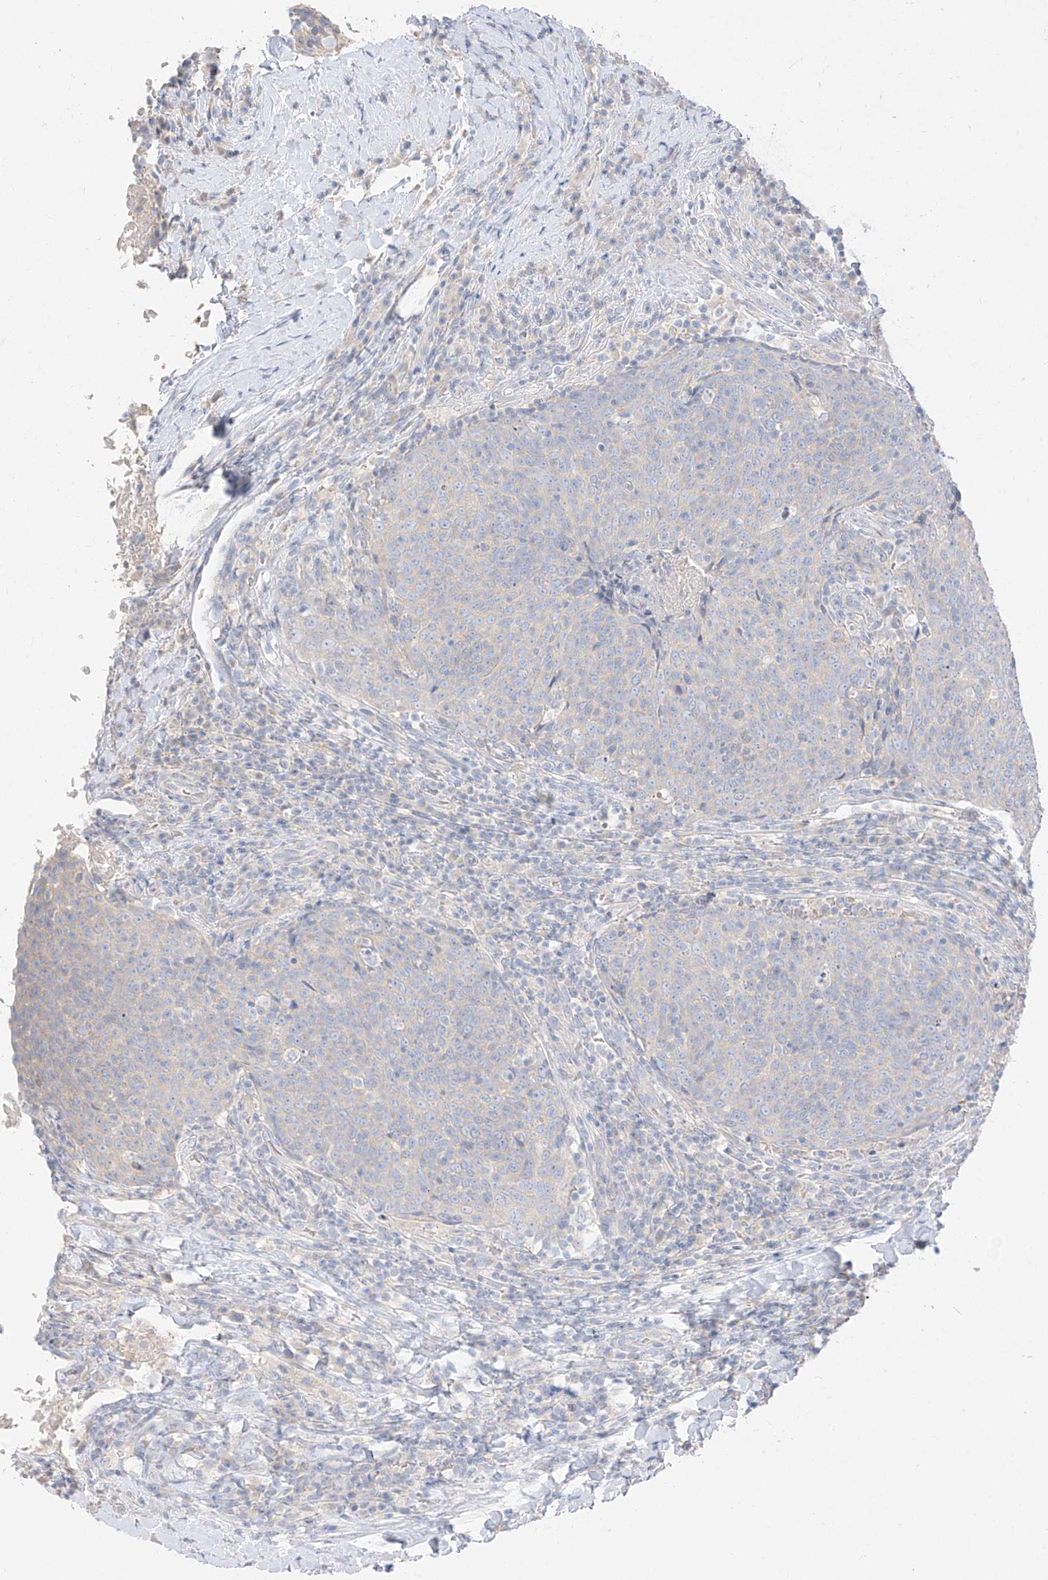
{"staining": {"intensity": "negative", "quantity": "none", "location": "none"}, "tissue": "head and neck cancer", "cell_type": "Tumor cells", "image_type": "cancer", "snomed": [{"axis": "morphology", "description": "Squamous cell carcinoma, NOS"}, {"axis": "morphology", "description": "Squamous cell carcinoma, metastatic, NOS"}, {"axis": "topography", "description": "Lymph node"}, {"axis": "topography", "description": "Head-Neck"}], "caption": "A photomicrograph of head and neck cancer stained for a protein shows no brown staining in tumor cells.", "gene": "ZZEF1", "patient": {"sex": "male", "age": 62}}